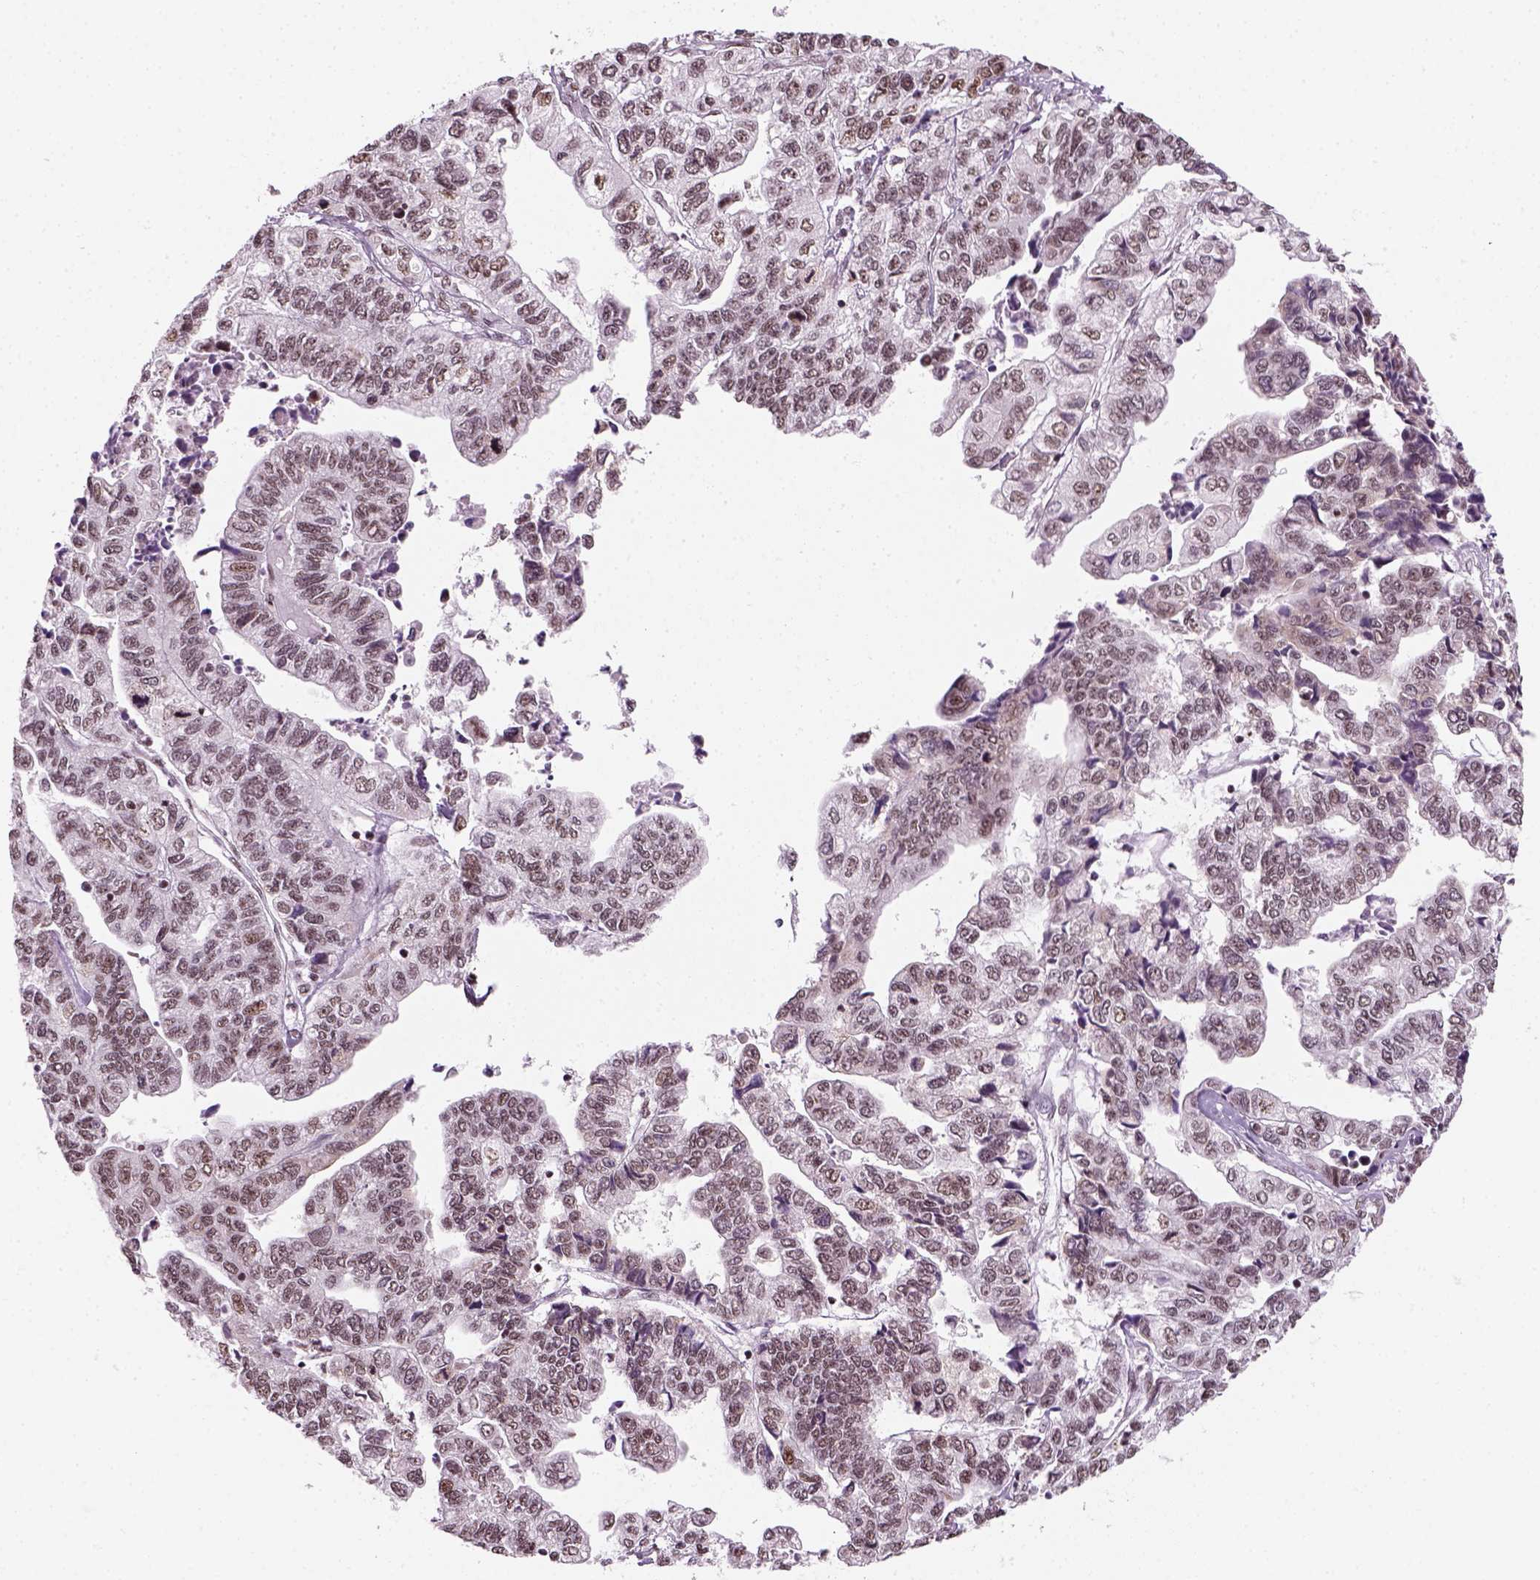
{"staining": {"intensity": "weak", "quantity": "<25%", "location": "nuclear"}, "tissue": "stomach cancer", "cell_type": "Tumor cells", "image_type": "cancer", "snomed": [{"axis": "morphology", "description": "Adenocarcinoma, NOS"}, {"axis": "topography", "description": "Stomach, upper"}], "caption": "Immunohistochemistry (IHC) of stomach cancer shows no staining in tumor cells.", "gene": "GTF2F1", "patient": {"sex": "female", "age": 67}}